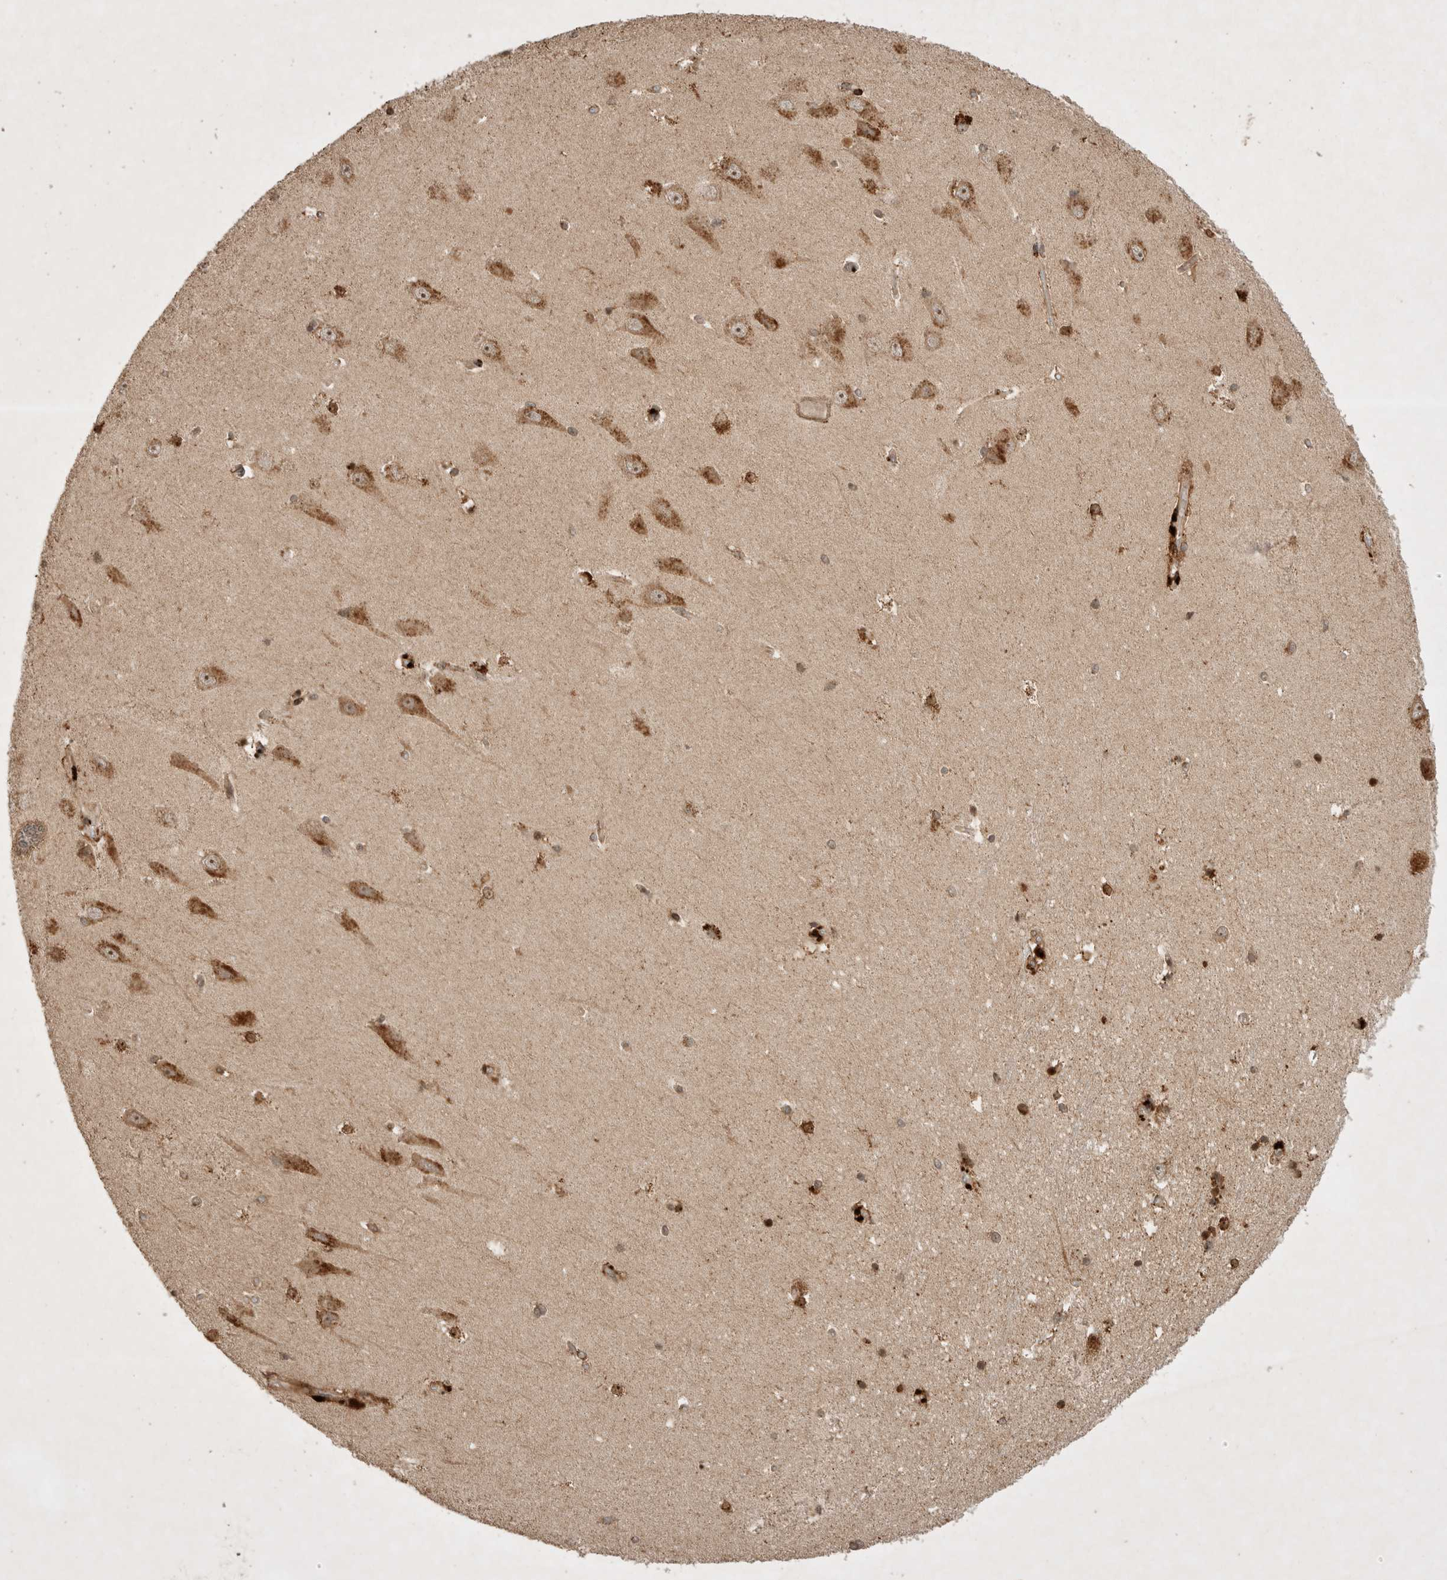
{"staining": {"intensity": "strong", "quantity": "25%-75%", "location": "cytoplasmic/membranous"}, "tissue": "hippocampus", "cell_type": "Glial cells", "image_type": "normal", "snomed": [{"axis": "morphology", "description": "Normal tissue, NOS"}, {"axis": "topography", "description": "Hippocampus"}], "caption": "A high amount of strong cytoplasmic/membranous expression is present in about 25%-75% of glial cells in benign hippocampus.", "gene": "FAM221A", "patient": {"sex": "male", "age": 45}}